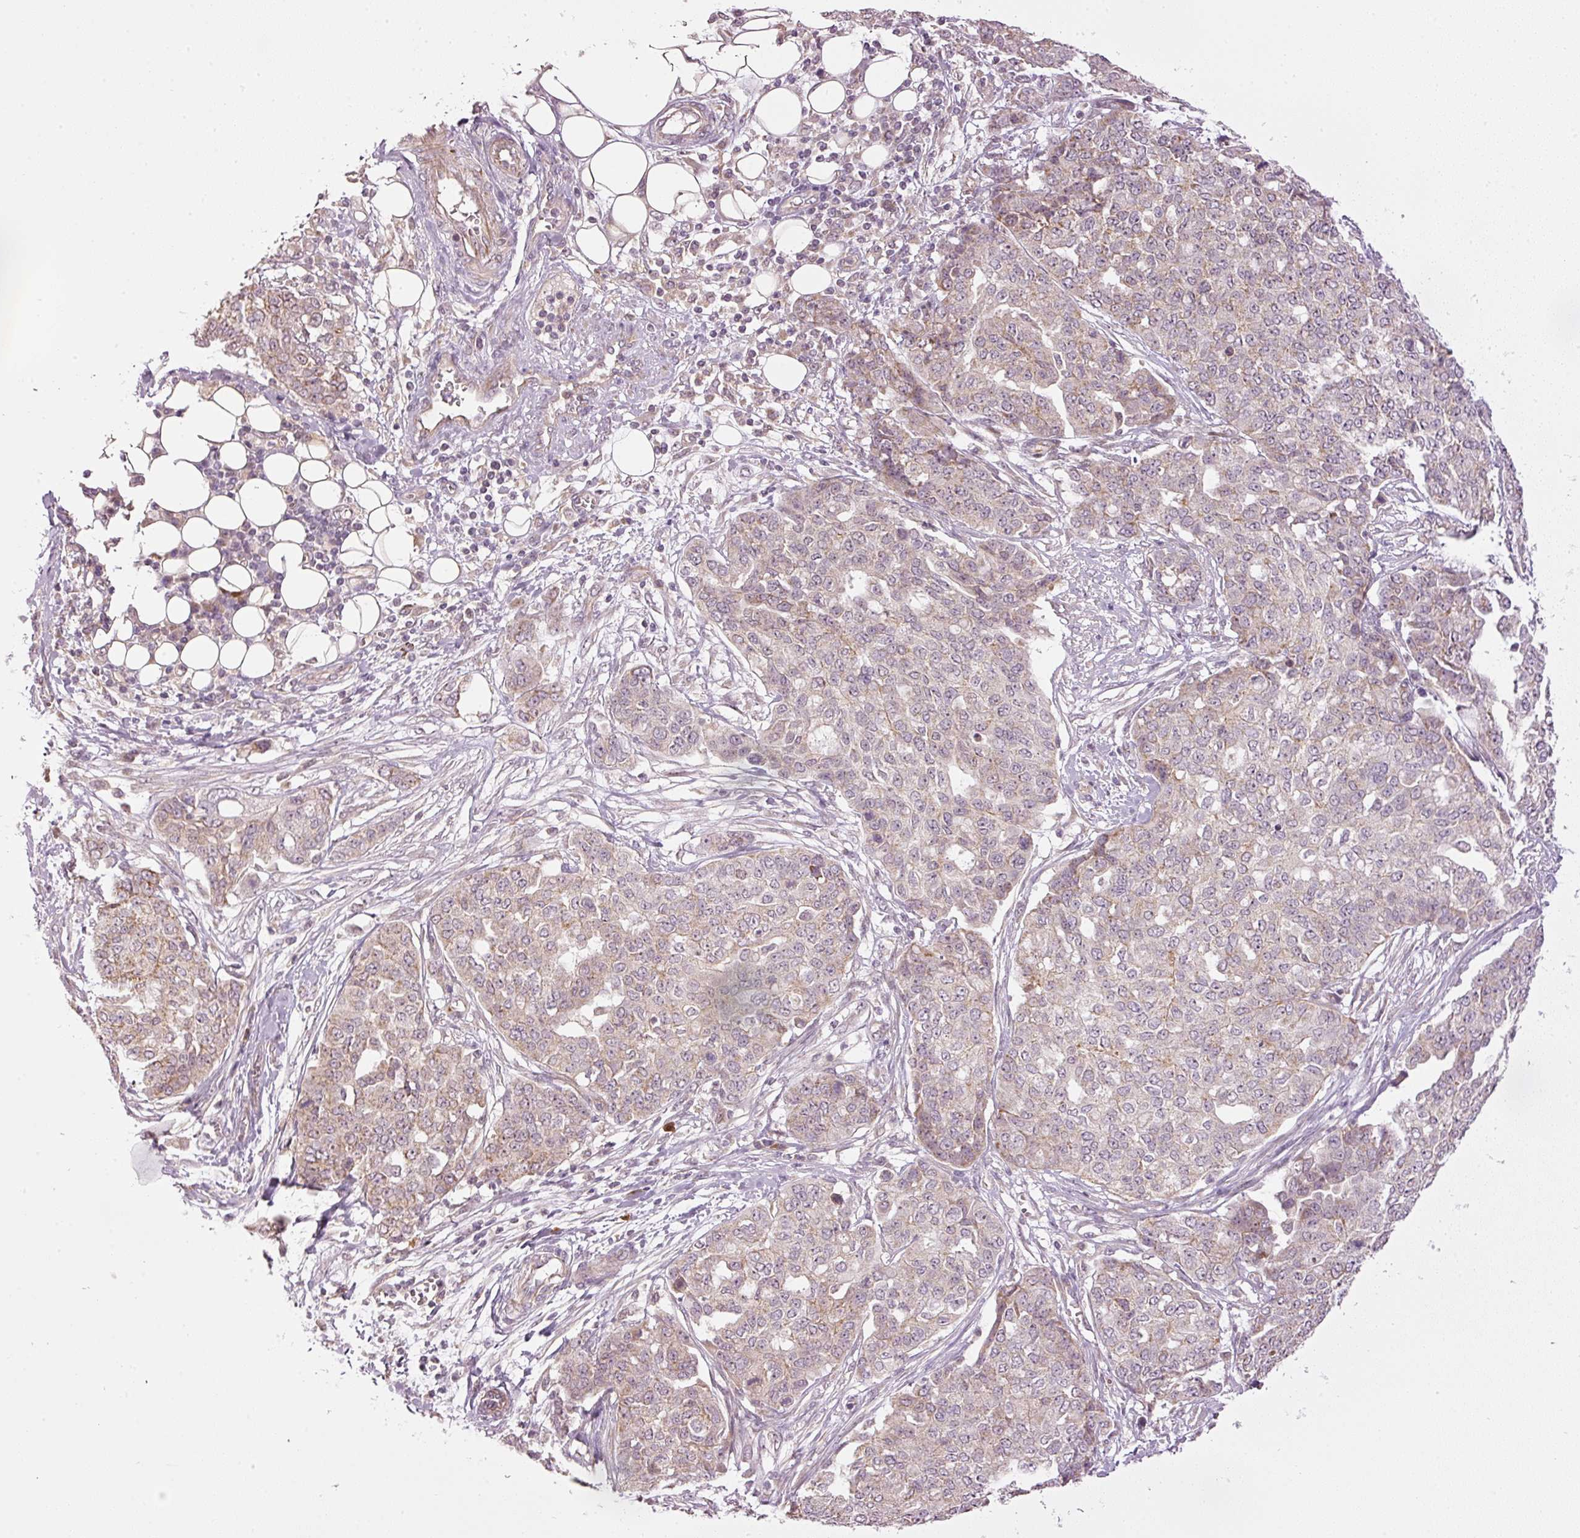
{"staining": {"intensity": "weak", "quantity": "25%-75%", "location": "cytoplasmic/membranous"}, "tissue": "ovarian cancer", "cell_type": "Tumor cells", "image_type": "cancer", "snomed": [{"axis": "morphology", "description": "Cystadenocarcinoma, serous, NOS"}, {"axis": "topography", "description": "Soft tissue"}, {"axis": "topography", "description": "Ovary"}], "caption": "Human ovarian cancer stained with a protein marker demonstrates weak staining in tumor cells.", "gene": "CDC20B", "patient": {"sex": "female", "age": 57}}